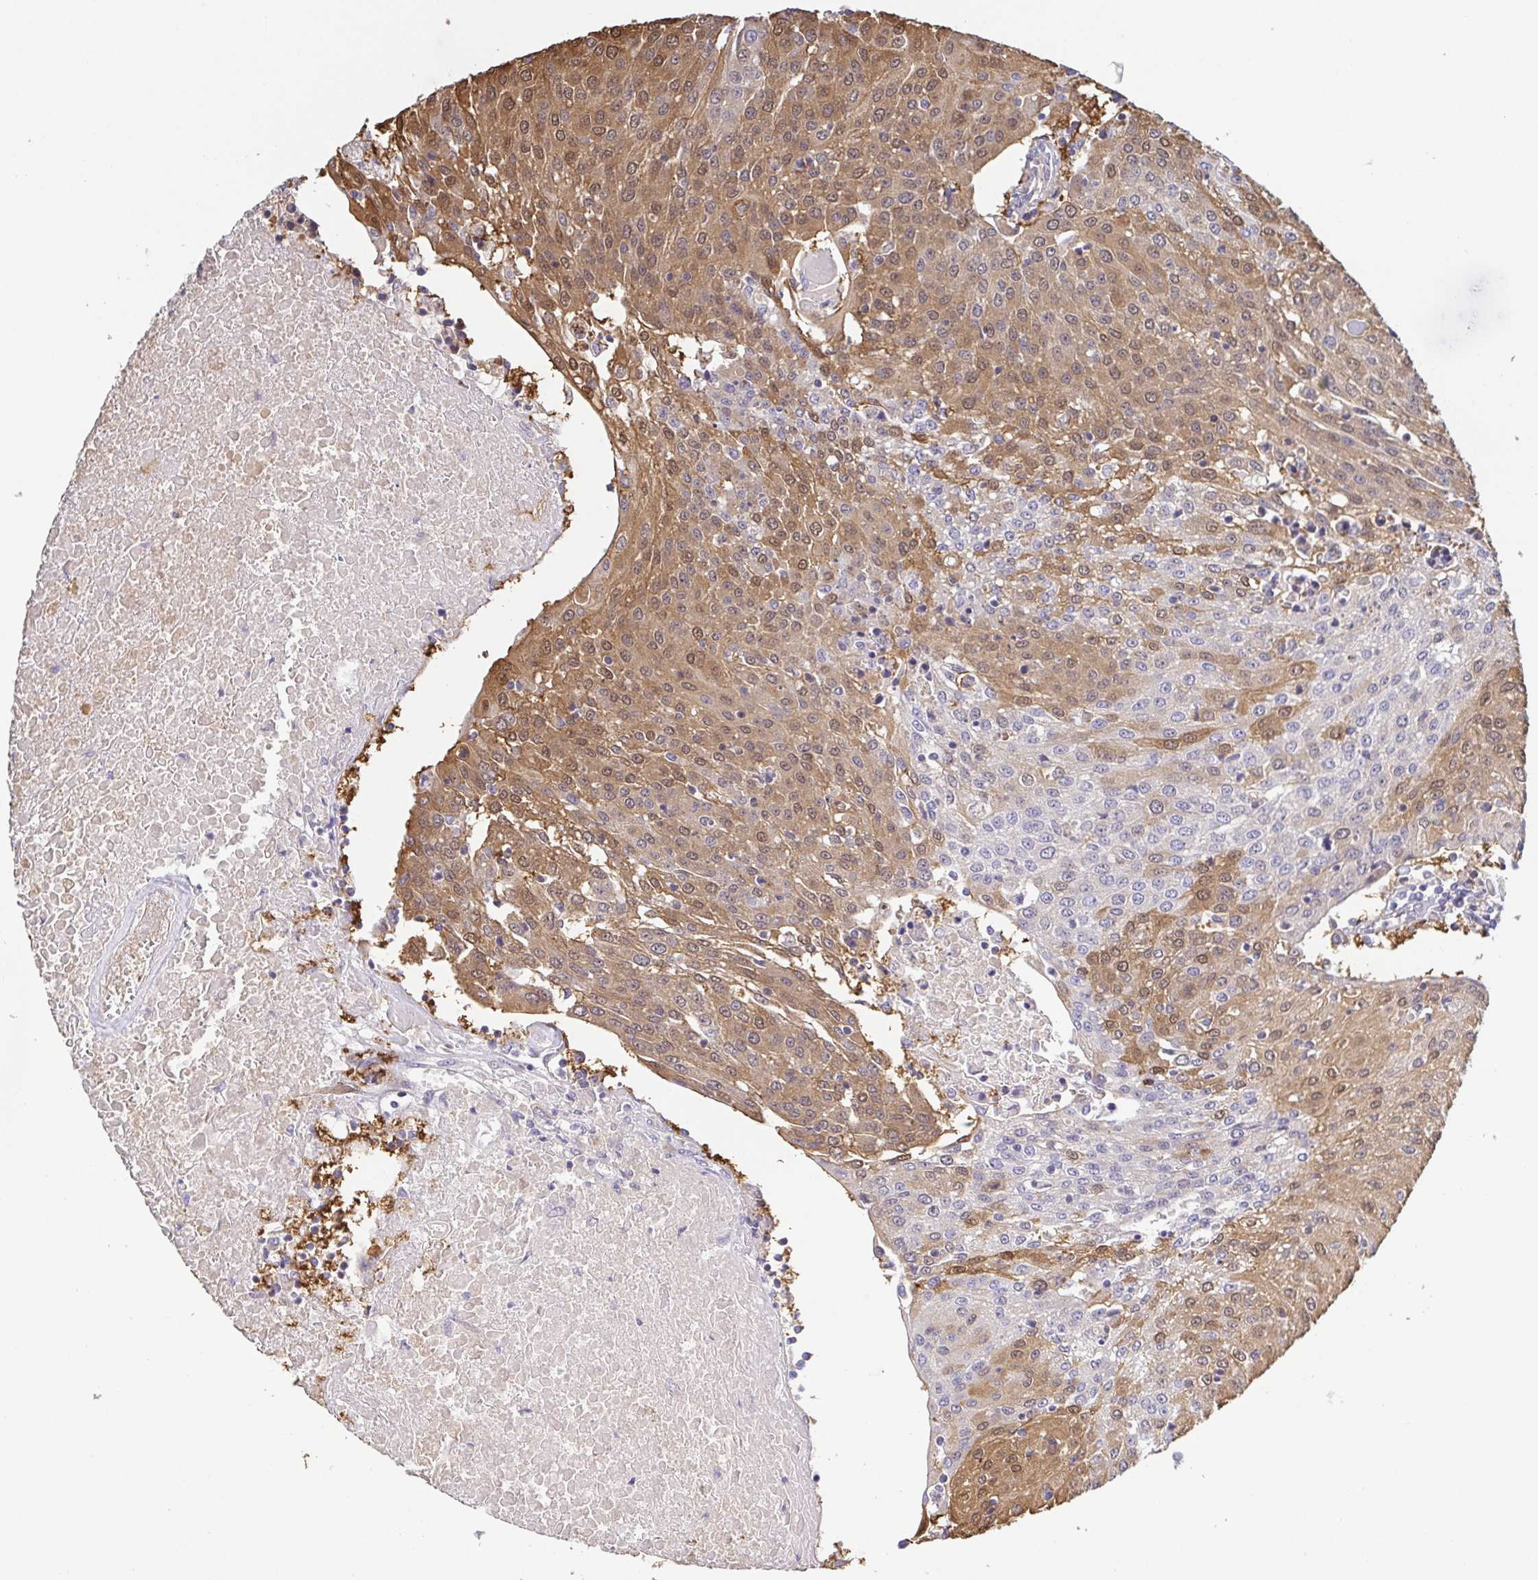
{"staining": {"intensity": "moderate", "quantity": "25%-75%", "location": "cytoplasmic/membranous,nuclear"}, "tissue": "urothelial cancer", "cell_type": "Tumor cells", "image_type": "cancer", "snomed": [{"axis": "morphology", "description": "Urothelial carcinoma, High grade"}, {"axis": "topography", "description": "Urinary bladder"}], "caption": "Urothelial cancer stained for a protein (brown) displays moderate cytoplasmic/membranous and nuclear positive expression in approximately 25%-75% of tumor cells.", "gene": "BCL2L1", "patient": {"sex": "female", "age": 85}}